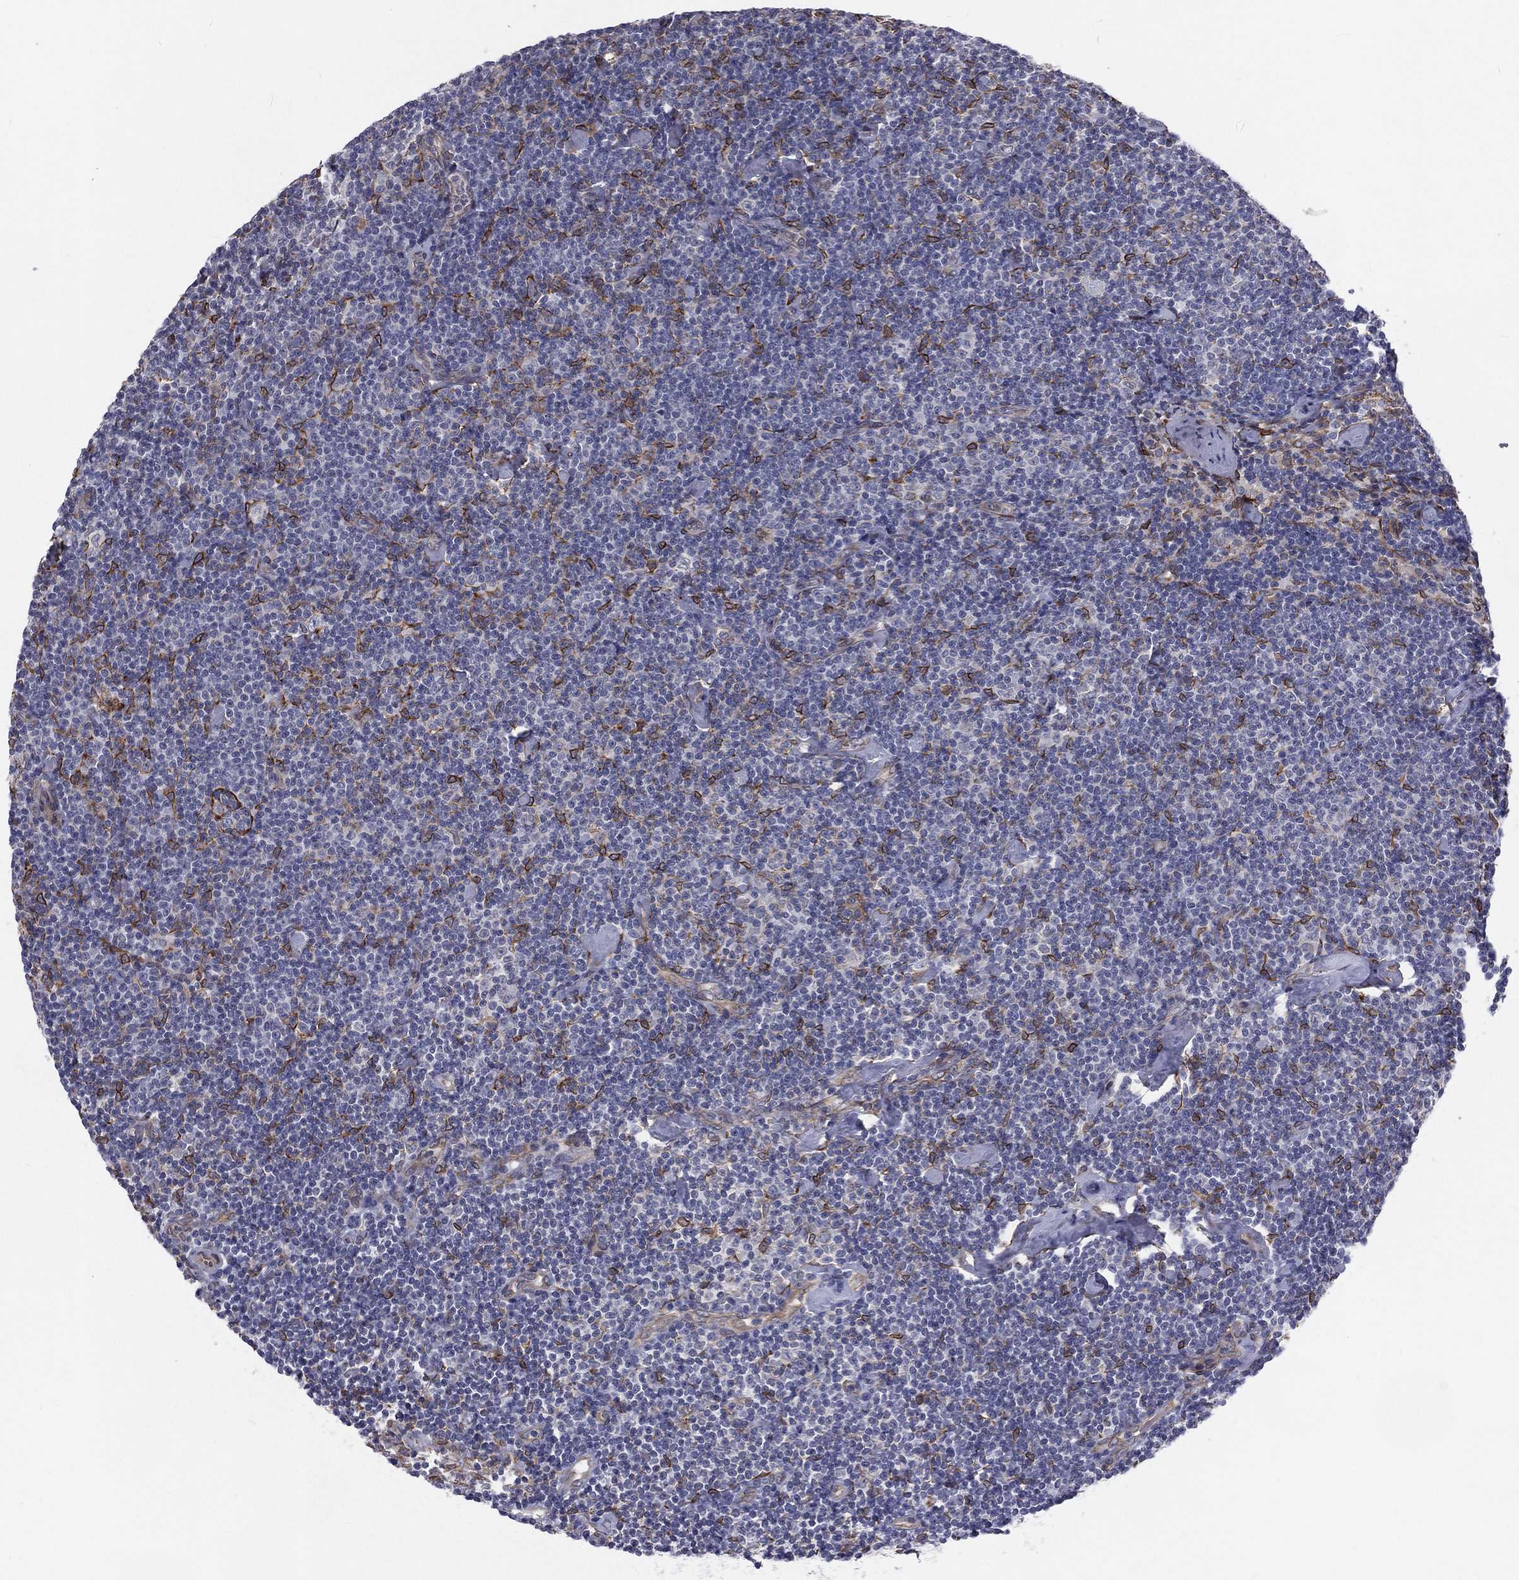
{"staining": {"intensity": "moderate", "quantity": "<25%", "location": "cytoplasmic/membranous"}, "tissue": "lymphoma", "cell_type": "Tumor cells", "image_type": "cancer", "snomed": [{"axis": "morphology", "description": "Malignant lymphoma, non-Hodgkin's type, Low grade"}, {"axis": "topography", "description": "Lymph node"}], "caption": "Moderate cytoplasmic/membranous expression for a protein is appreciated in about <25% of tumor cells of malignant lymphoma, non-Hodgkin's type (low-grade) using immunohistochemistry.", "gene": "PGRMC1", "patient": {"sex": "male", "age": 81}}